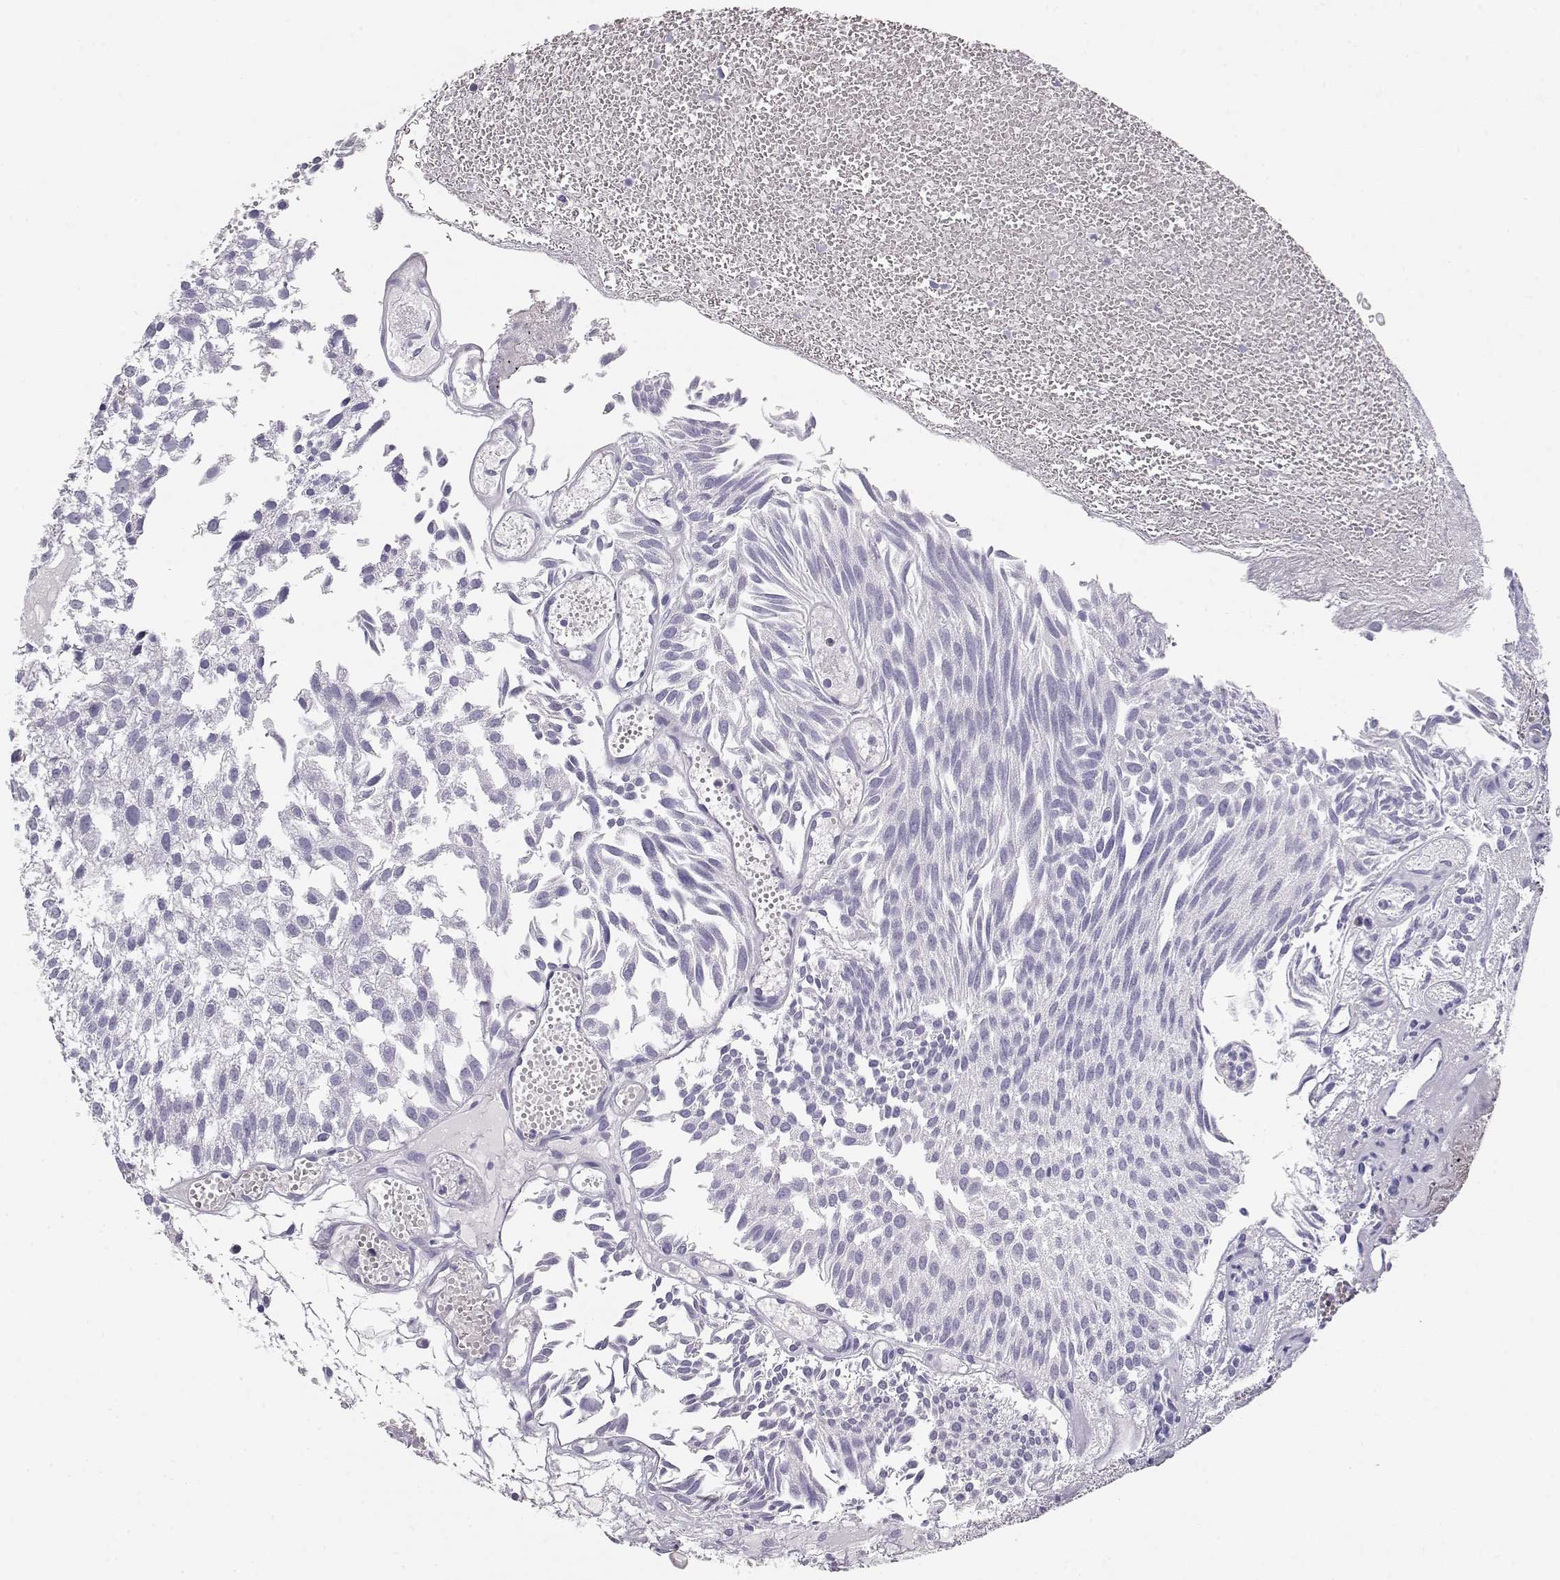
{"staining": {"intensity": "negative", "quantity": "none", "location": "none"}, "tissue": "urothelial cancer", "cell_type": "Tumor cells", "image_type": "cancer", "snomed": [{"axis": "morphology", "description": "Urothelial carcinoma, Low grade"}, {"axis": "topography", "description": "Urinary bladder"}], "caption": "High magnification brightfield microscopy of urothelial cancer stained with DAB (brown) and counterstained with hematoxylin (blue): tumor cells show no significant staining. Nuclei are stained in blue.", "gene": "MAGEC1", "patient": {"sex": "male", "age": 79}}